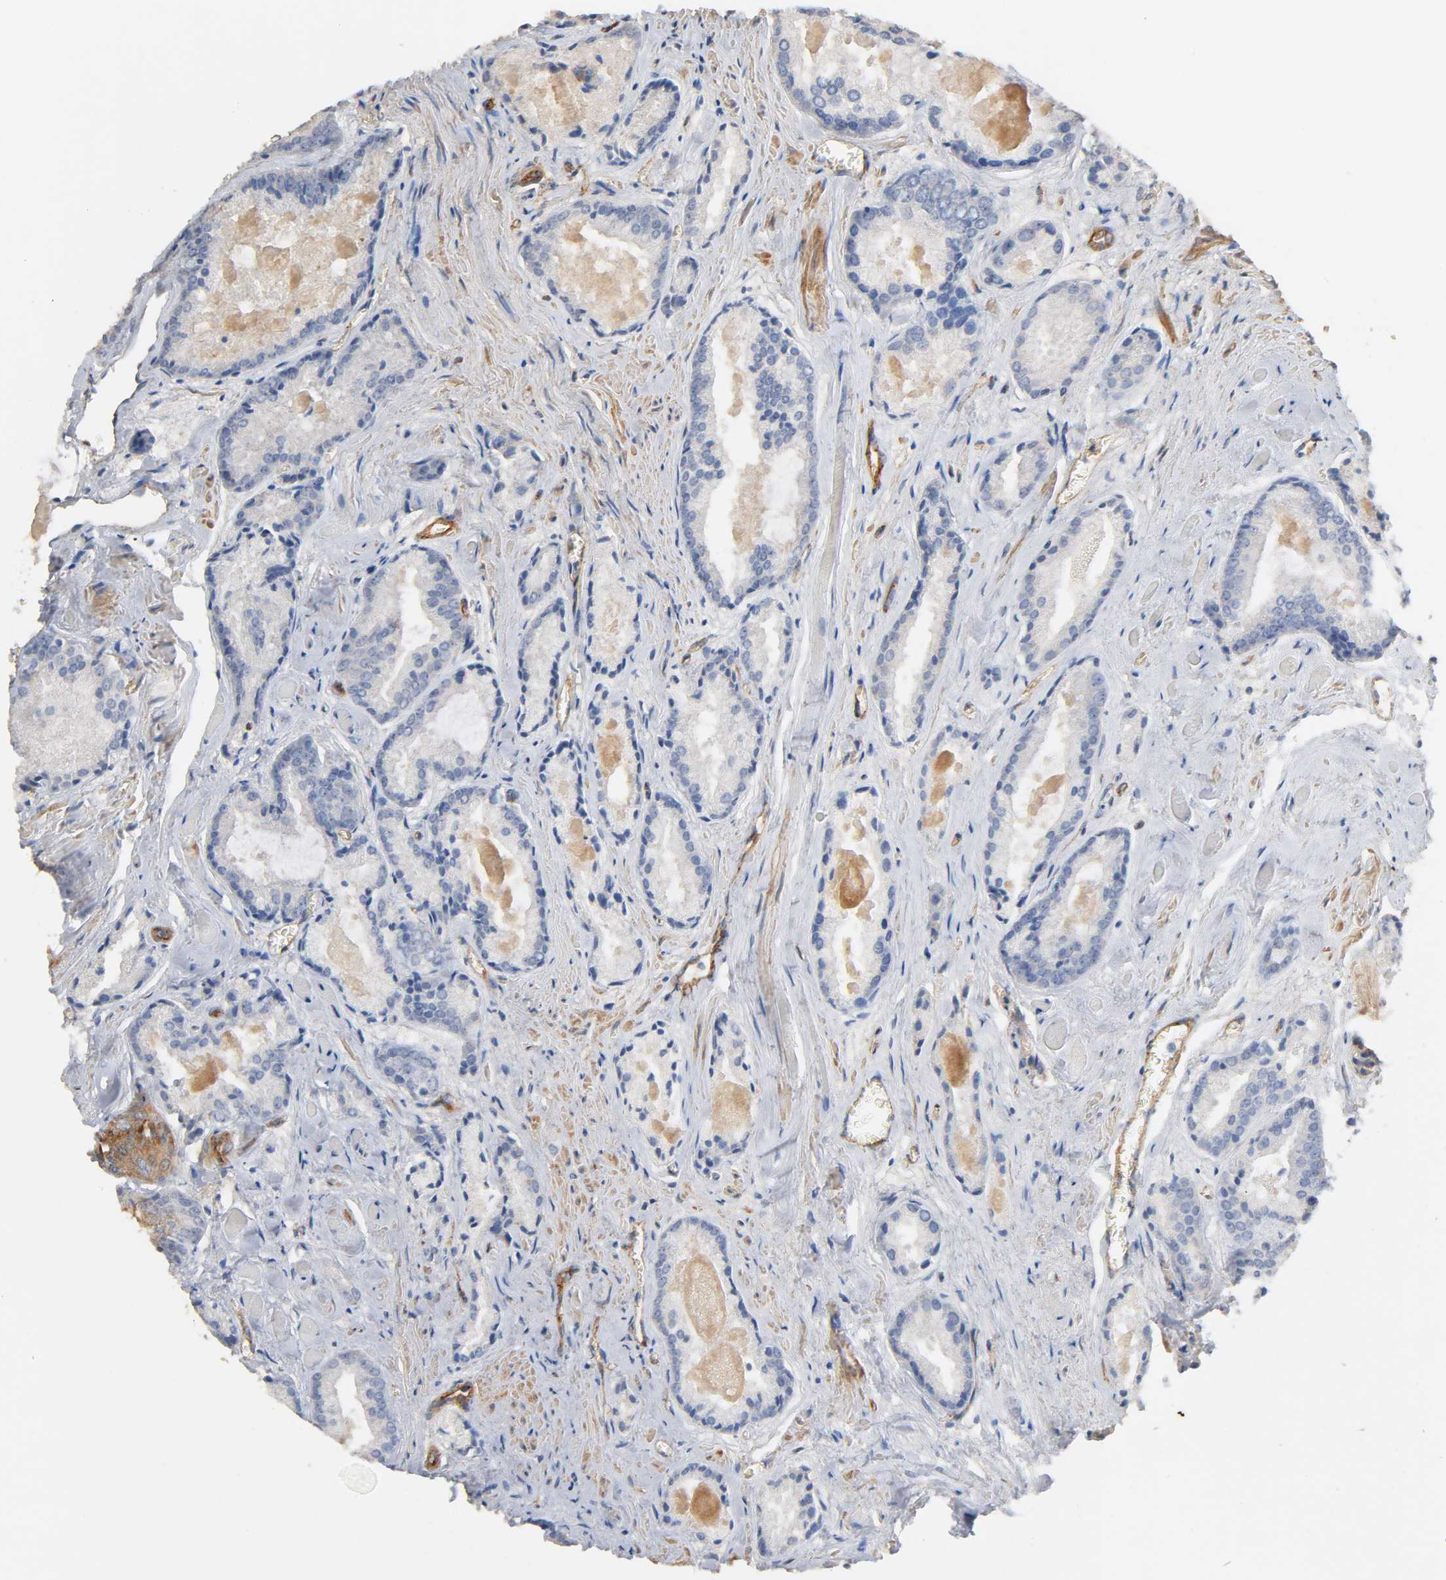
{"staining": {"intensity": "negative", "quantity": "none", "location": "none"}, "tissue": "prostate cancer", "cell_type": "Tumor cells", "image_type": "cancer", "snomed": [{"axis": "morphology", "description": "Adenocarcinoma, Low grade"}, {"axis": "topography", "description": "Prostate"}], "caption": "Immunohistochemistry (IHC) photomicrograph of neoplastic tissue: human adenocarcinoma (low-grade) (prostate) stained with DAB (3,3'-diaminobenzidine) displays no significant protein positivity in tumor cells.", "gene": "IFITM3", "patient": {"sex": "male", "age": 64}}